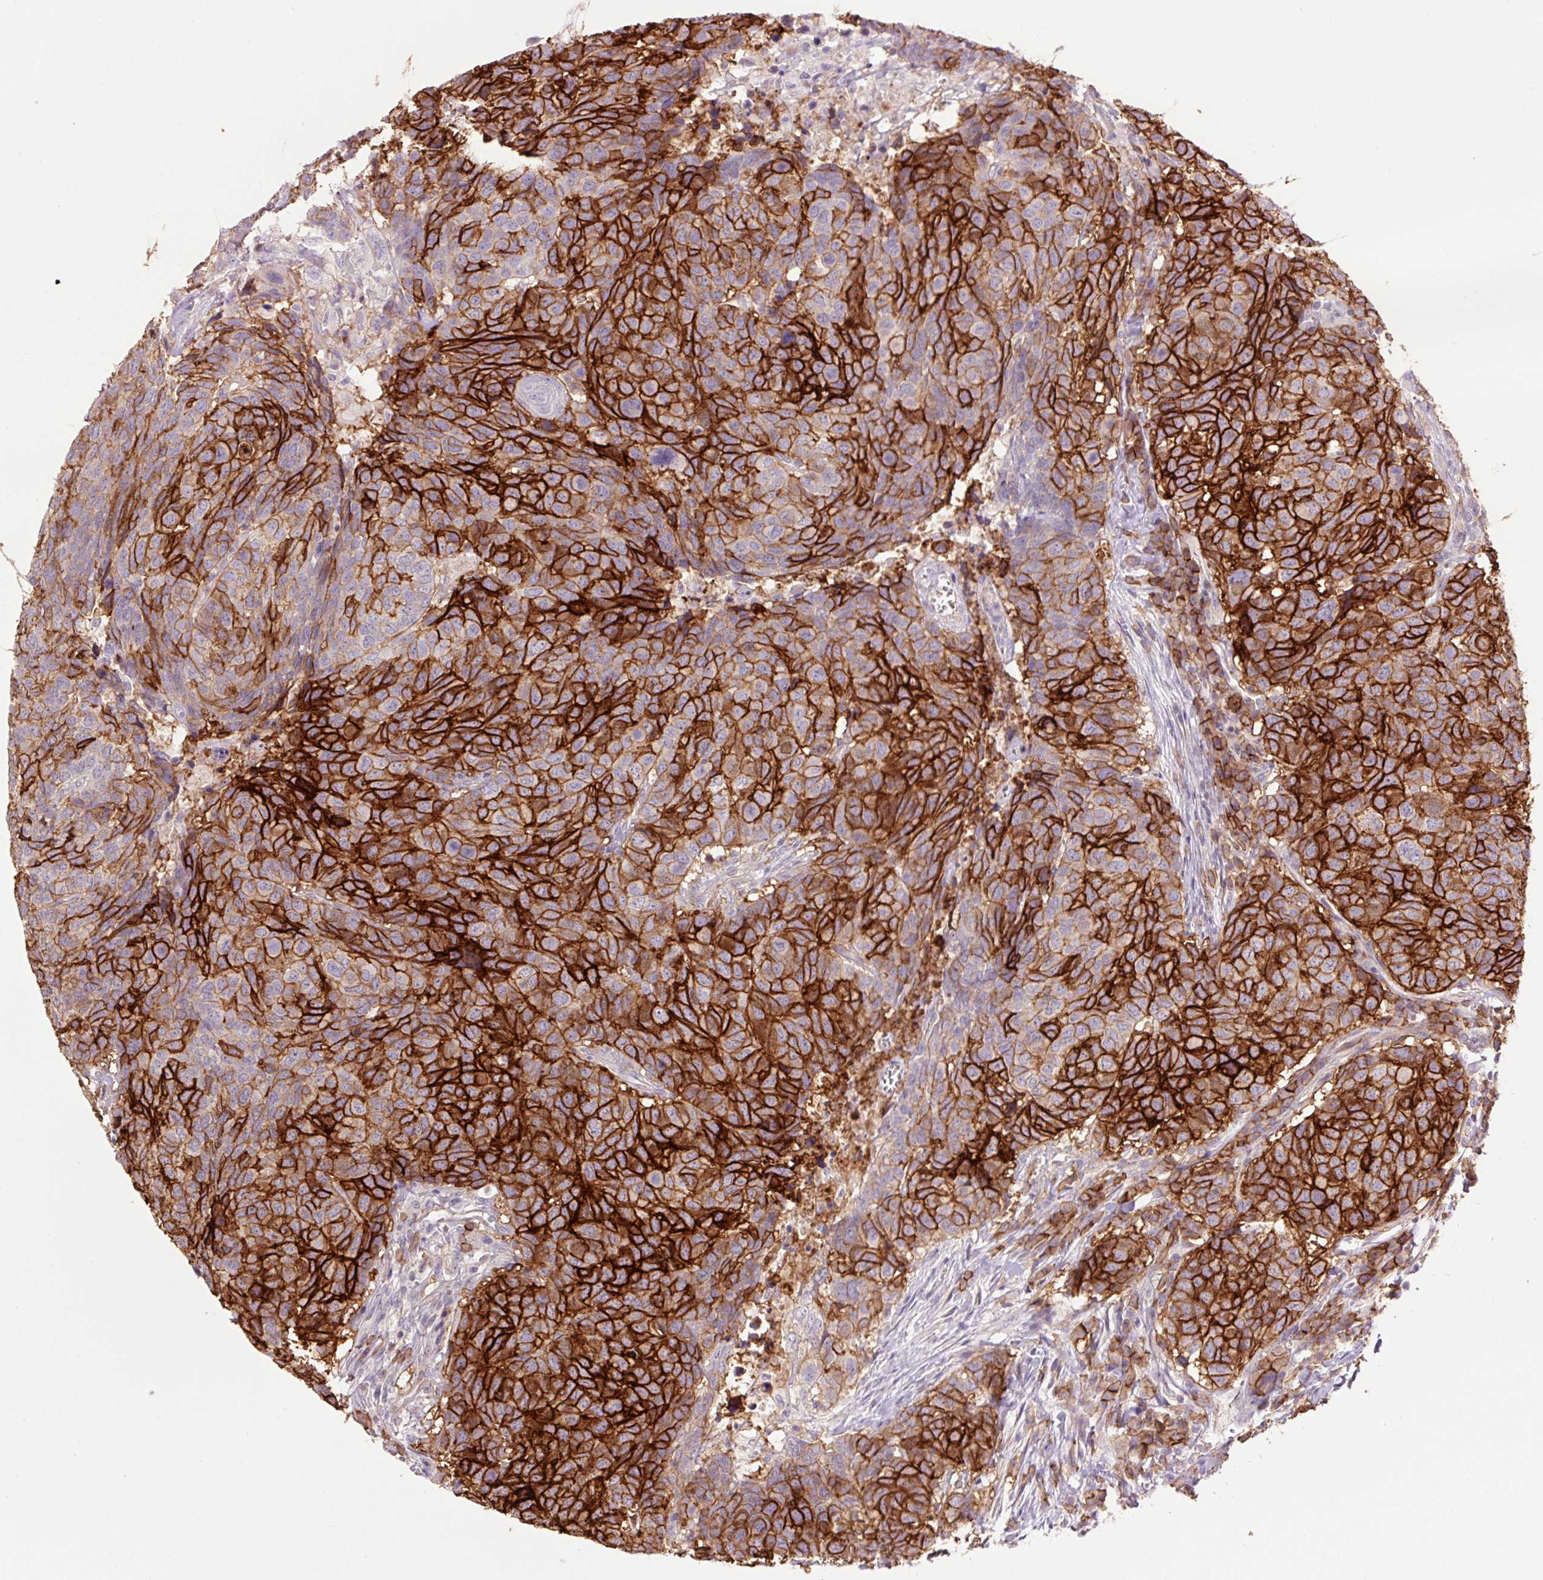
{"staining": {"intensity": "strong", "quantity": ">75%", "location": "cytoplasmic/membranous"}, "tissue": "head and neck cancer", "cell_type": "Tumor cells", "image_type": "cancer", "snomed": [{"axis": "morphology", "description": "Normal tissue, NOS"}, {"axis": "morphology", "description": "Squamous cell carcinoma, NOS"}, {"axis": "topography", "description": "Skeletal muscle"}, {"axis": "topography", "description": "Vascular tissue"}, {"axis": "topography", "description": "Peripheral nerve tissue"}, {"axis": "topography", "description": "Head-Neck"}], "caption": "Protein analysis of head and neck squamous cell carcinoma tissue demonstrates strong cytoplasmic/membranous staining in approximately >75% of tumor cells.", "gene": "SLC1A4", "patient": {"sex": "male", "age": 66}}